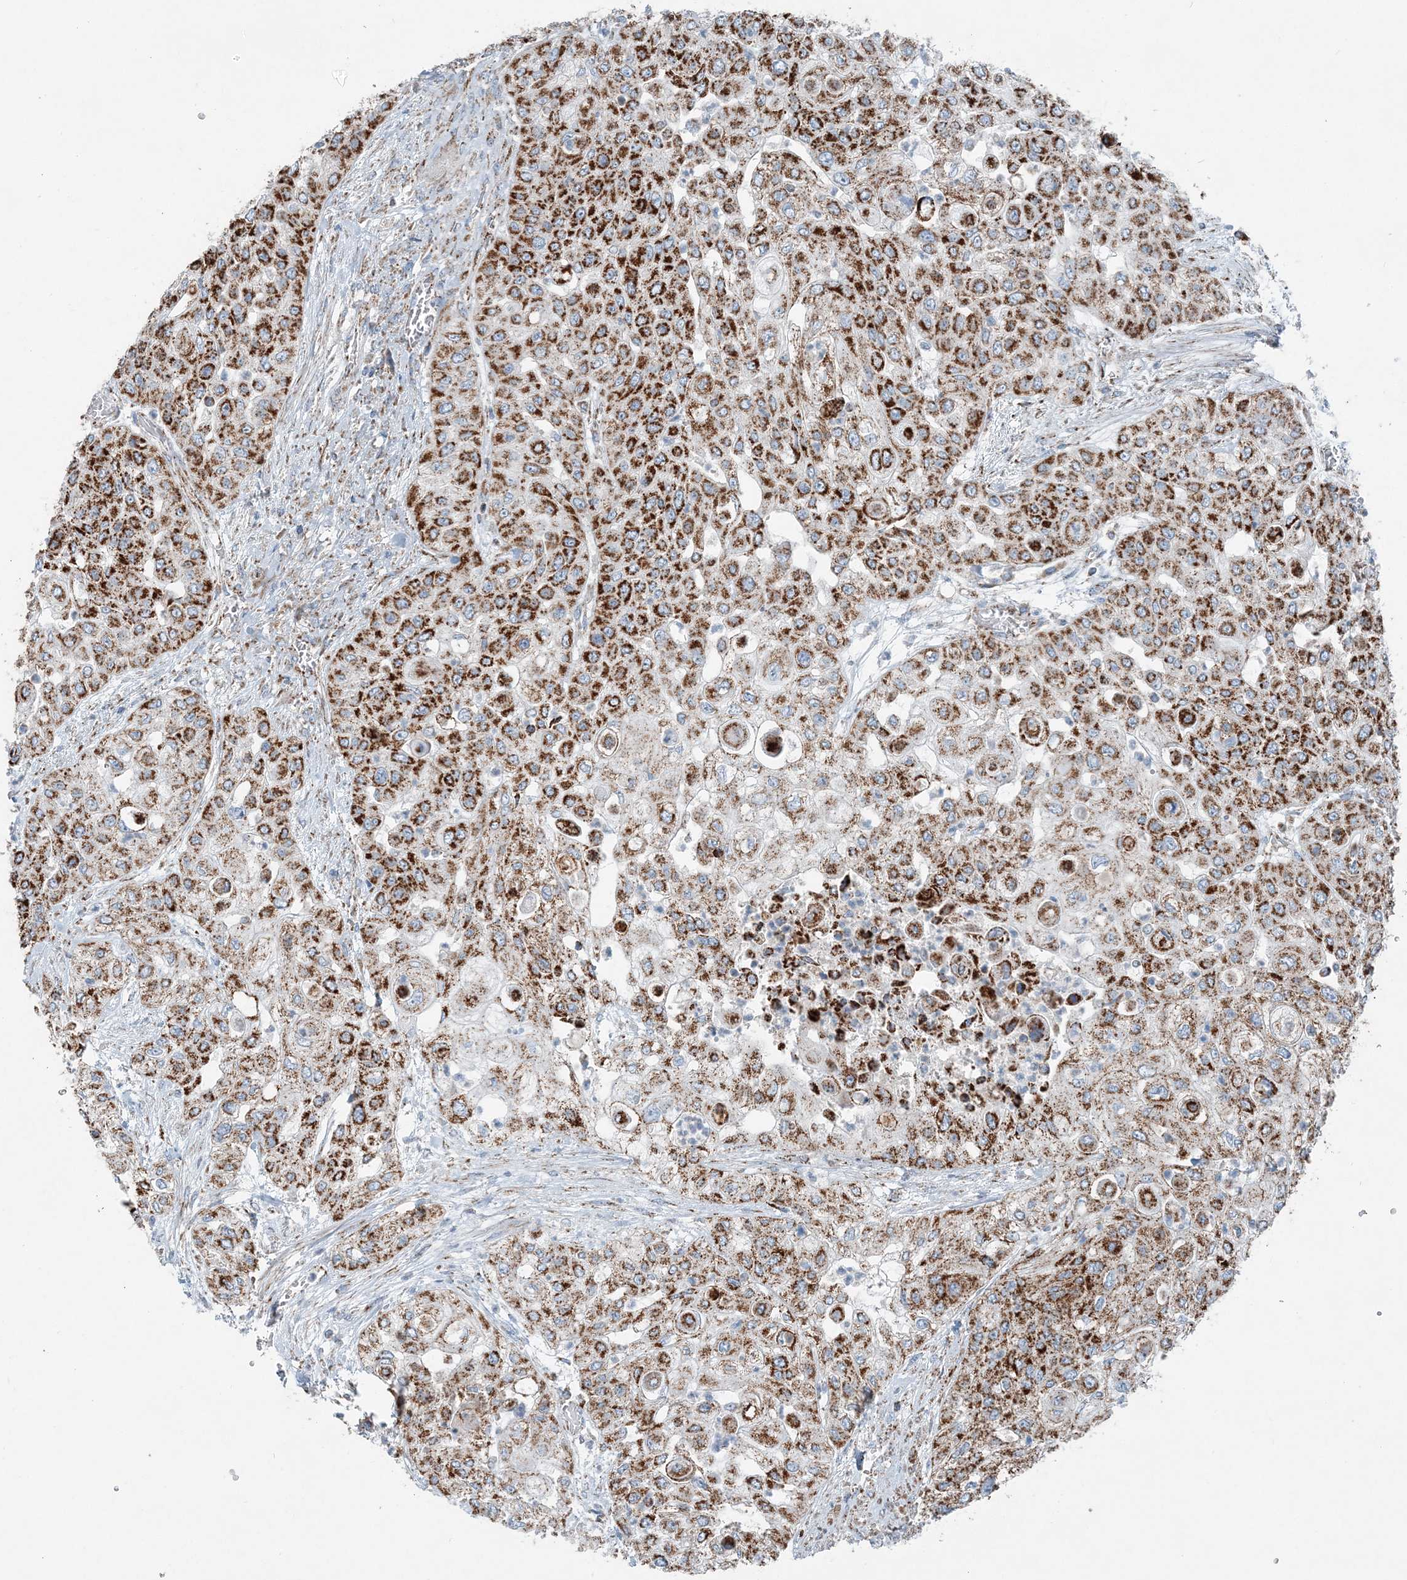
{"staining": {"intensity": "strong", "quantity": ">75%", "location": "cytoplasmic/membranous"}, "tissue": "urothelial cancer", "cell_type": "Tumor cells", "image_type": "cancer", "snomed": [{"axis": "morphology", "description": "Urothelial carcinoma, High grade"}, {"axis": "topography", "description": "Urinary bladder"}], "caption": "A histopathology image of human urothelial cancer stained for a protein shows strong cytoplasmic/membranous brown staining in tumor cells. (DAB = brown stain, brightfield microscopy at high magnification).", "gene": "INTU", "patient": {"sex": "female", "age": 79}}